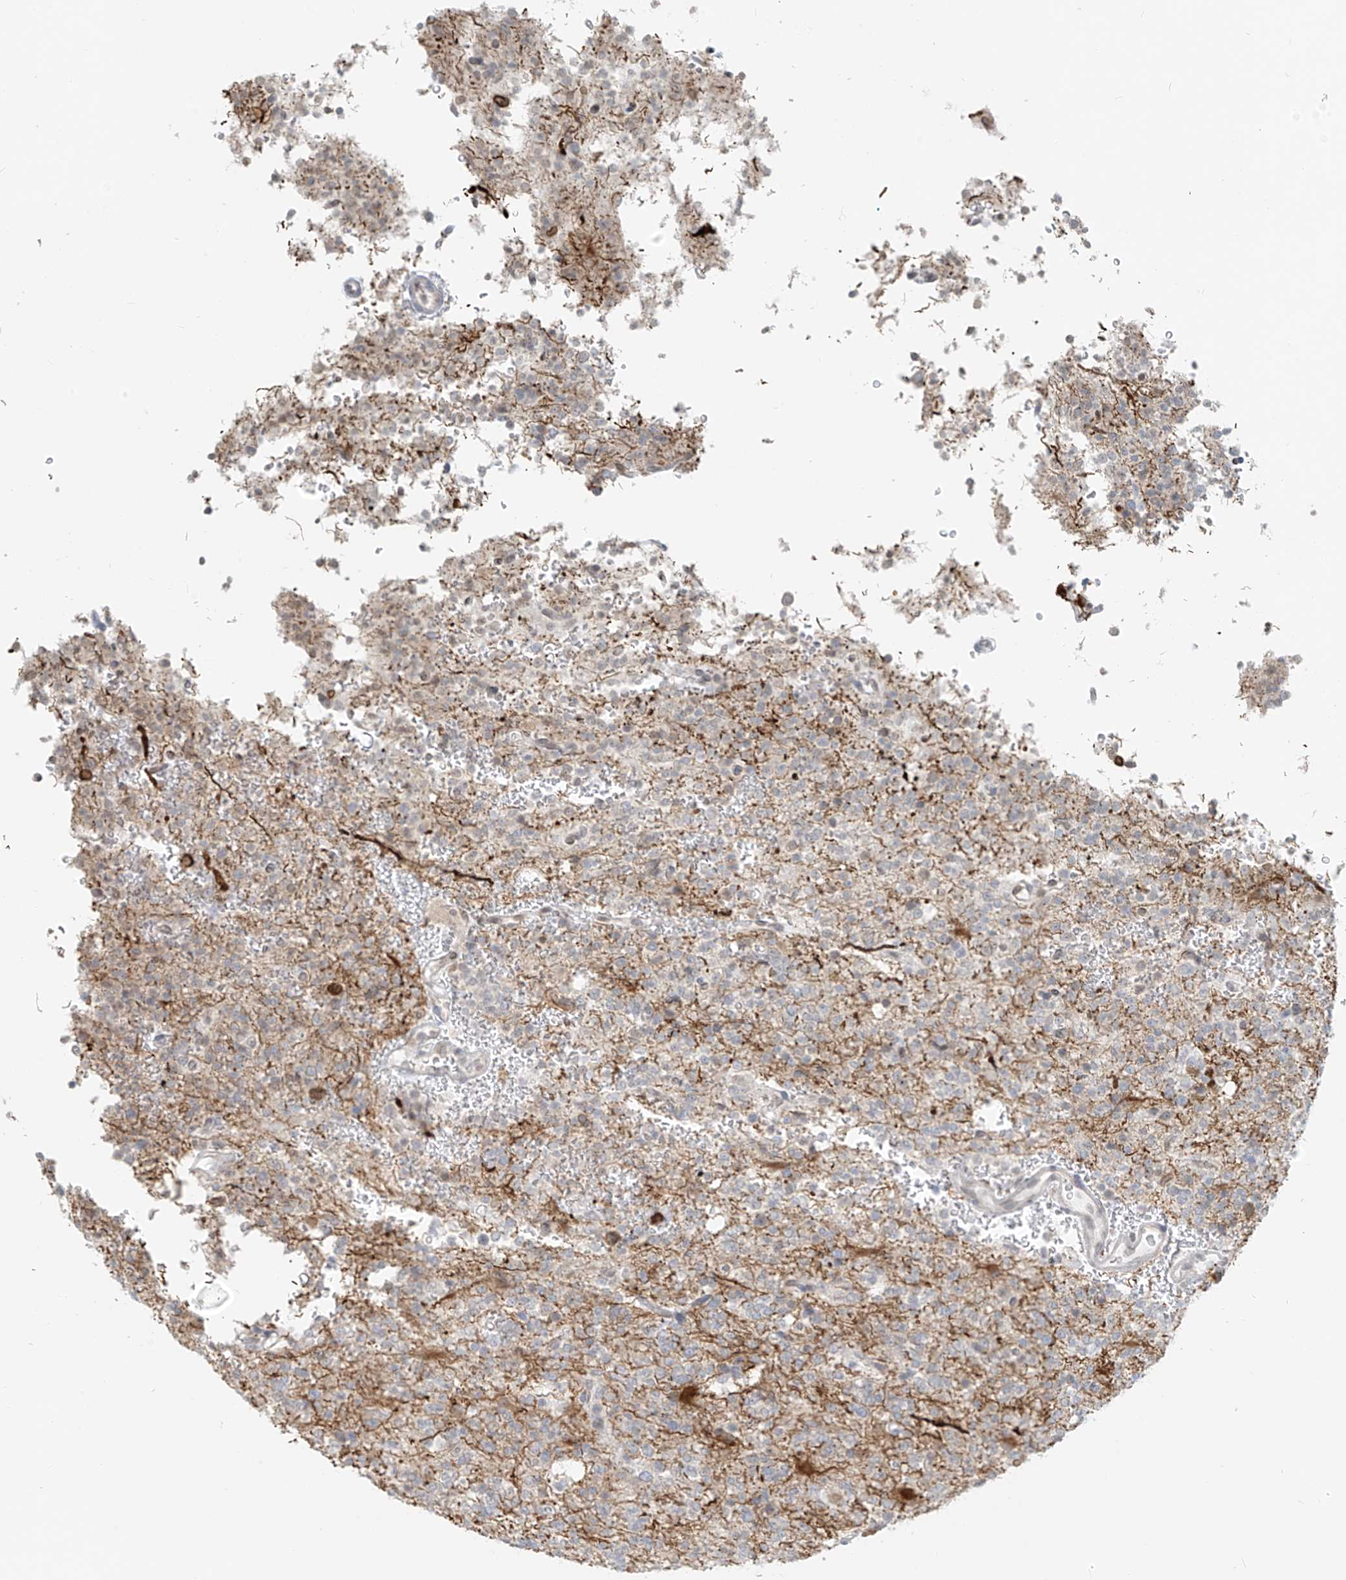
{"staining": {"intensity": "negative", "quantity": "none", "location": "none"}, "tissue": "glioma", "cell_type": "Tumor cells", "image_type": "cancer", "snomed": [{"axis": "morphology", "description": "Glioma, malignant, High grade"}, {"axis": "topography", "description": "Brain"}], "caption": "An immunohistochemistry histopathology image of malignant glioma (high-grade) is shown. There is no staining in tumor cells of malignant glioma (high-grade).", "gene": "OSBPL7", "patient": {"sex": "female", "age": 62}}